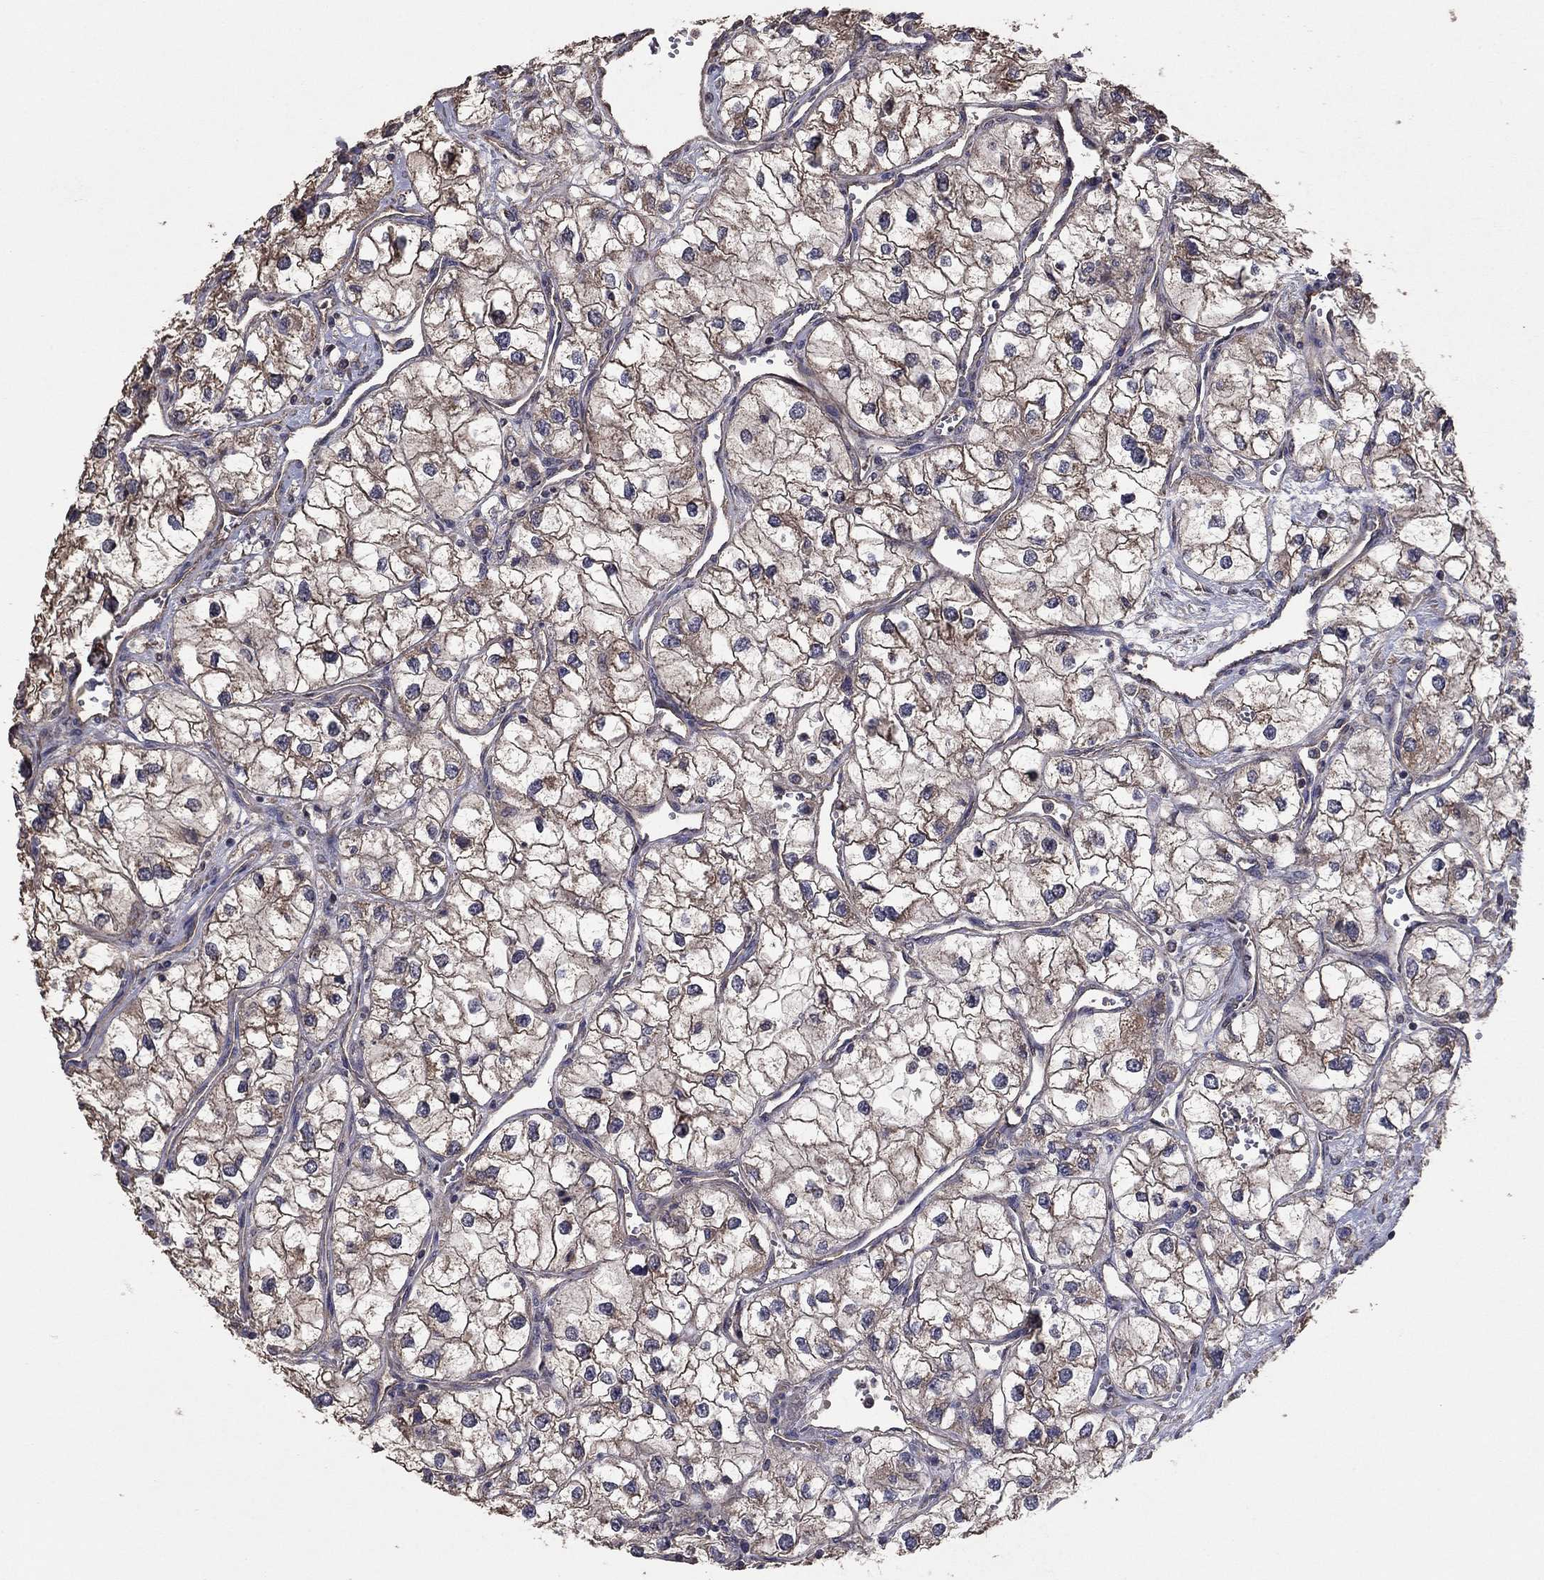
{"staining": {"intensity": "moderate", "quantity": ">75%", "location": "cytoplasmic/membranous"}, "tissue": "renal cancer", "cell_type": "Tumor cells", "image_type": "cancer", "snomed": [{"axis": "morphology", "description": "Adenocarcinoma, NOS"}, {"axis": "topography", "description": "Kidney"}], "caption": "Moderate cytoplasmic/membranous positivity for a protein is appreciated in approximately >75% of tumor cells of renal cancer (adenocarcinoma) using immunohistochemistry.", "gene": "FLT4", "patient": {"sex": "male", "age": 59}}